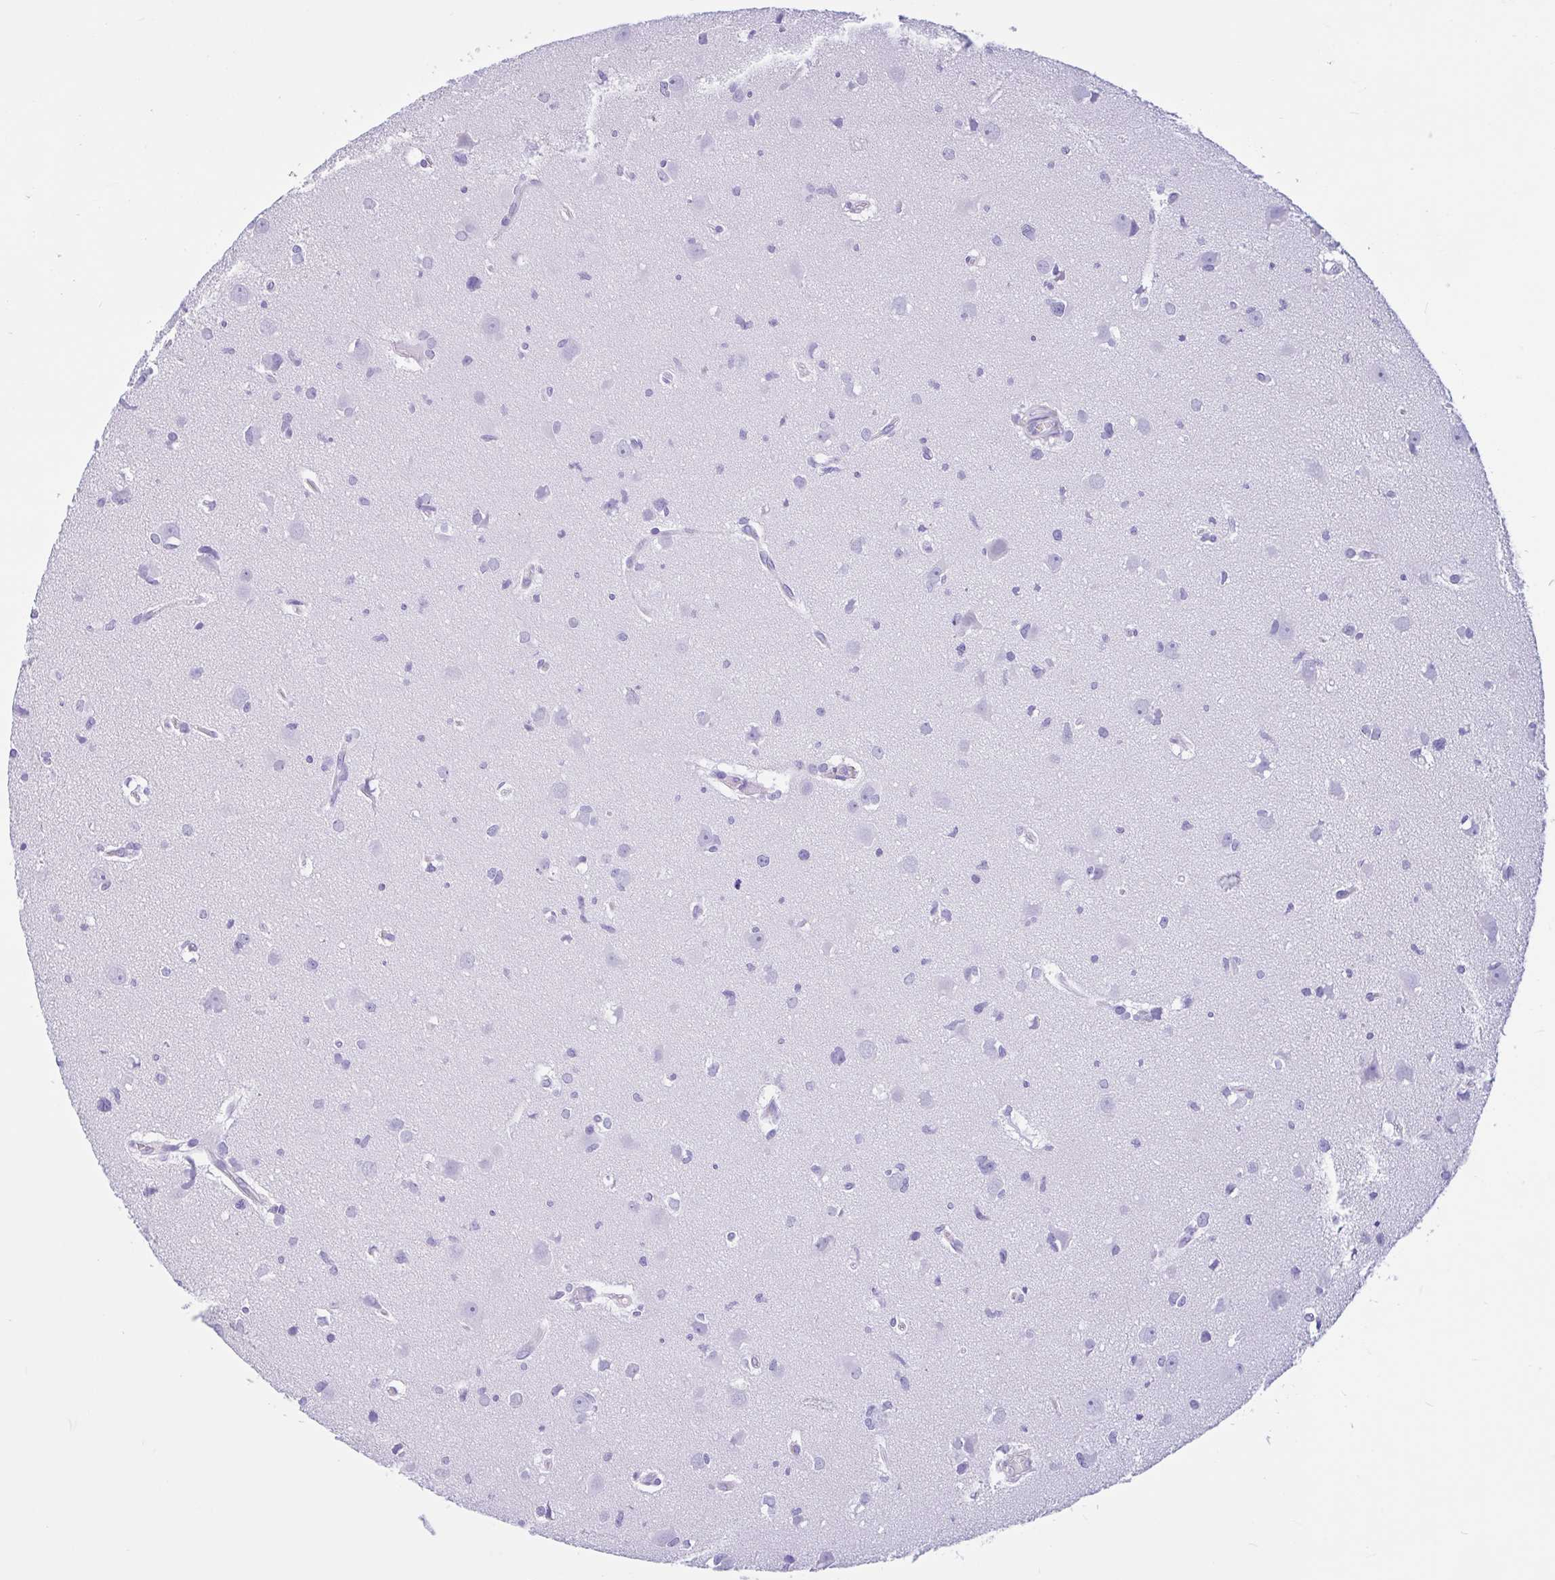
{"staining": {"intensity": "negative", "quantity": "none", "location": "none"}, "tissue": "glioma", "cell_type": "Tumor cells", "image_type": "cancer", "snomed": [{"axis": "morphology", "description": "Glioma, malignant, High grade"}, {"axis": "topography", "description": "Brain"}], "caption": "The image exhibits no staining of tumor cells in glioma. (Brightfield microscopy of DAB (3,3'-diaminobenzidine) IHC at high magnification).", "gene": "IAPP", "patient": {"sex": "male", "age": 23}}